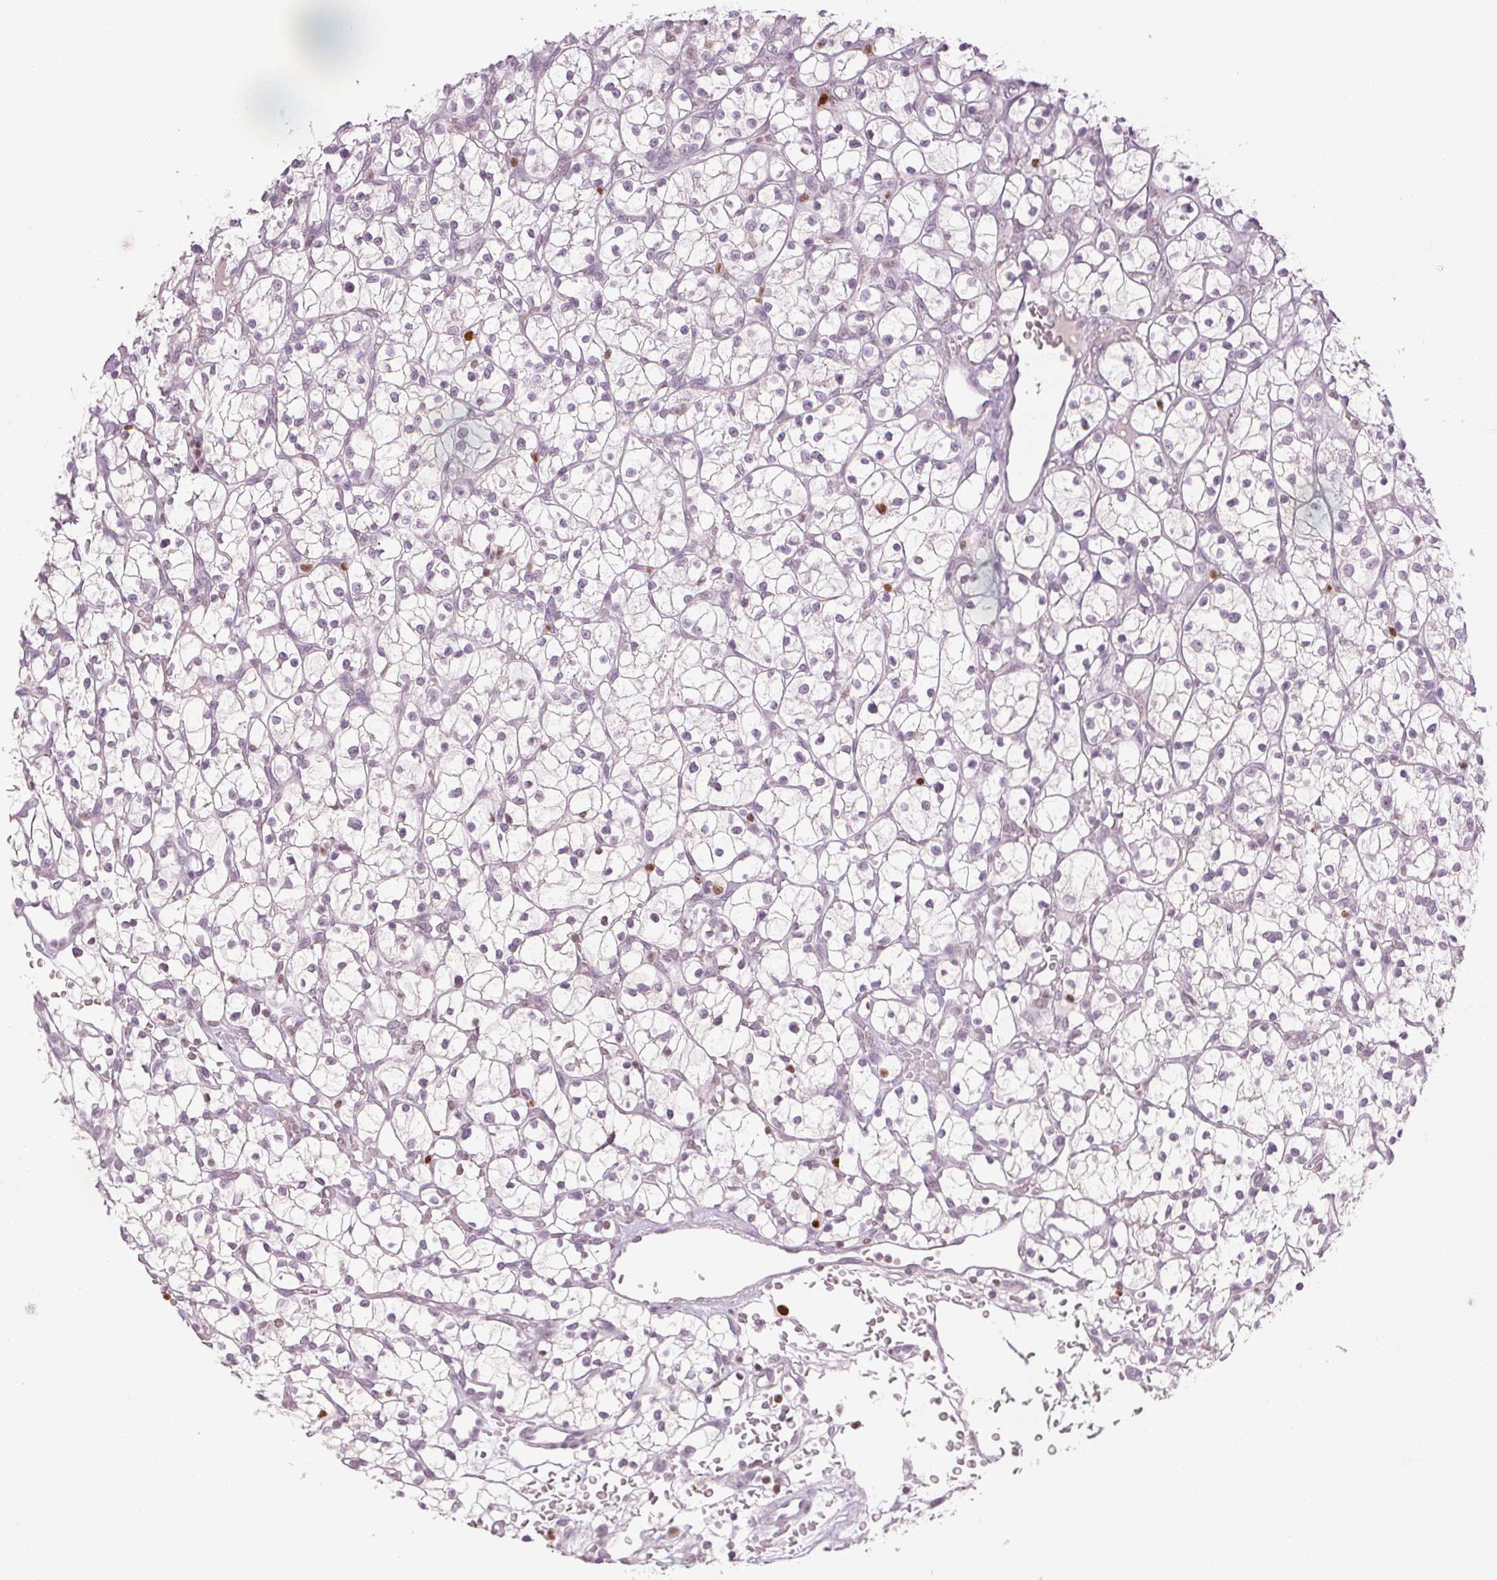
{"staining": {"intensity": "negative", "quantity": "none", "location": "none"}, "tissue": "renal cancer", "cell_type": "Tumor cells", "image_type": "cancer", "snomed": [{"axis": "morphology", "description": "Adenocarcinoma, NOS"}, {"axis": "topography", "description": "Kidney"}], "caption": "Renal cancer (adenocarcinoma) was stained to show a protein in brown. There is no significant positivity in tumor cells.", "gene": "RUNX2", "patient": {"sex": "female", "age": 64}}